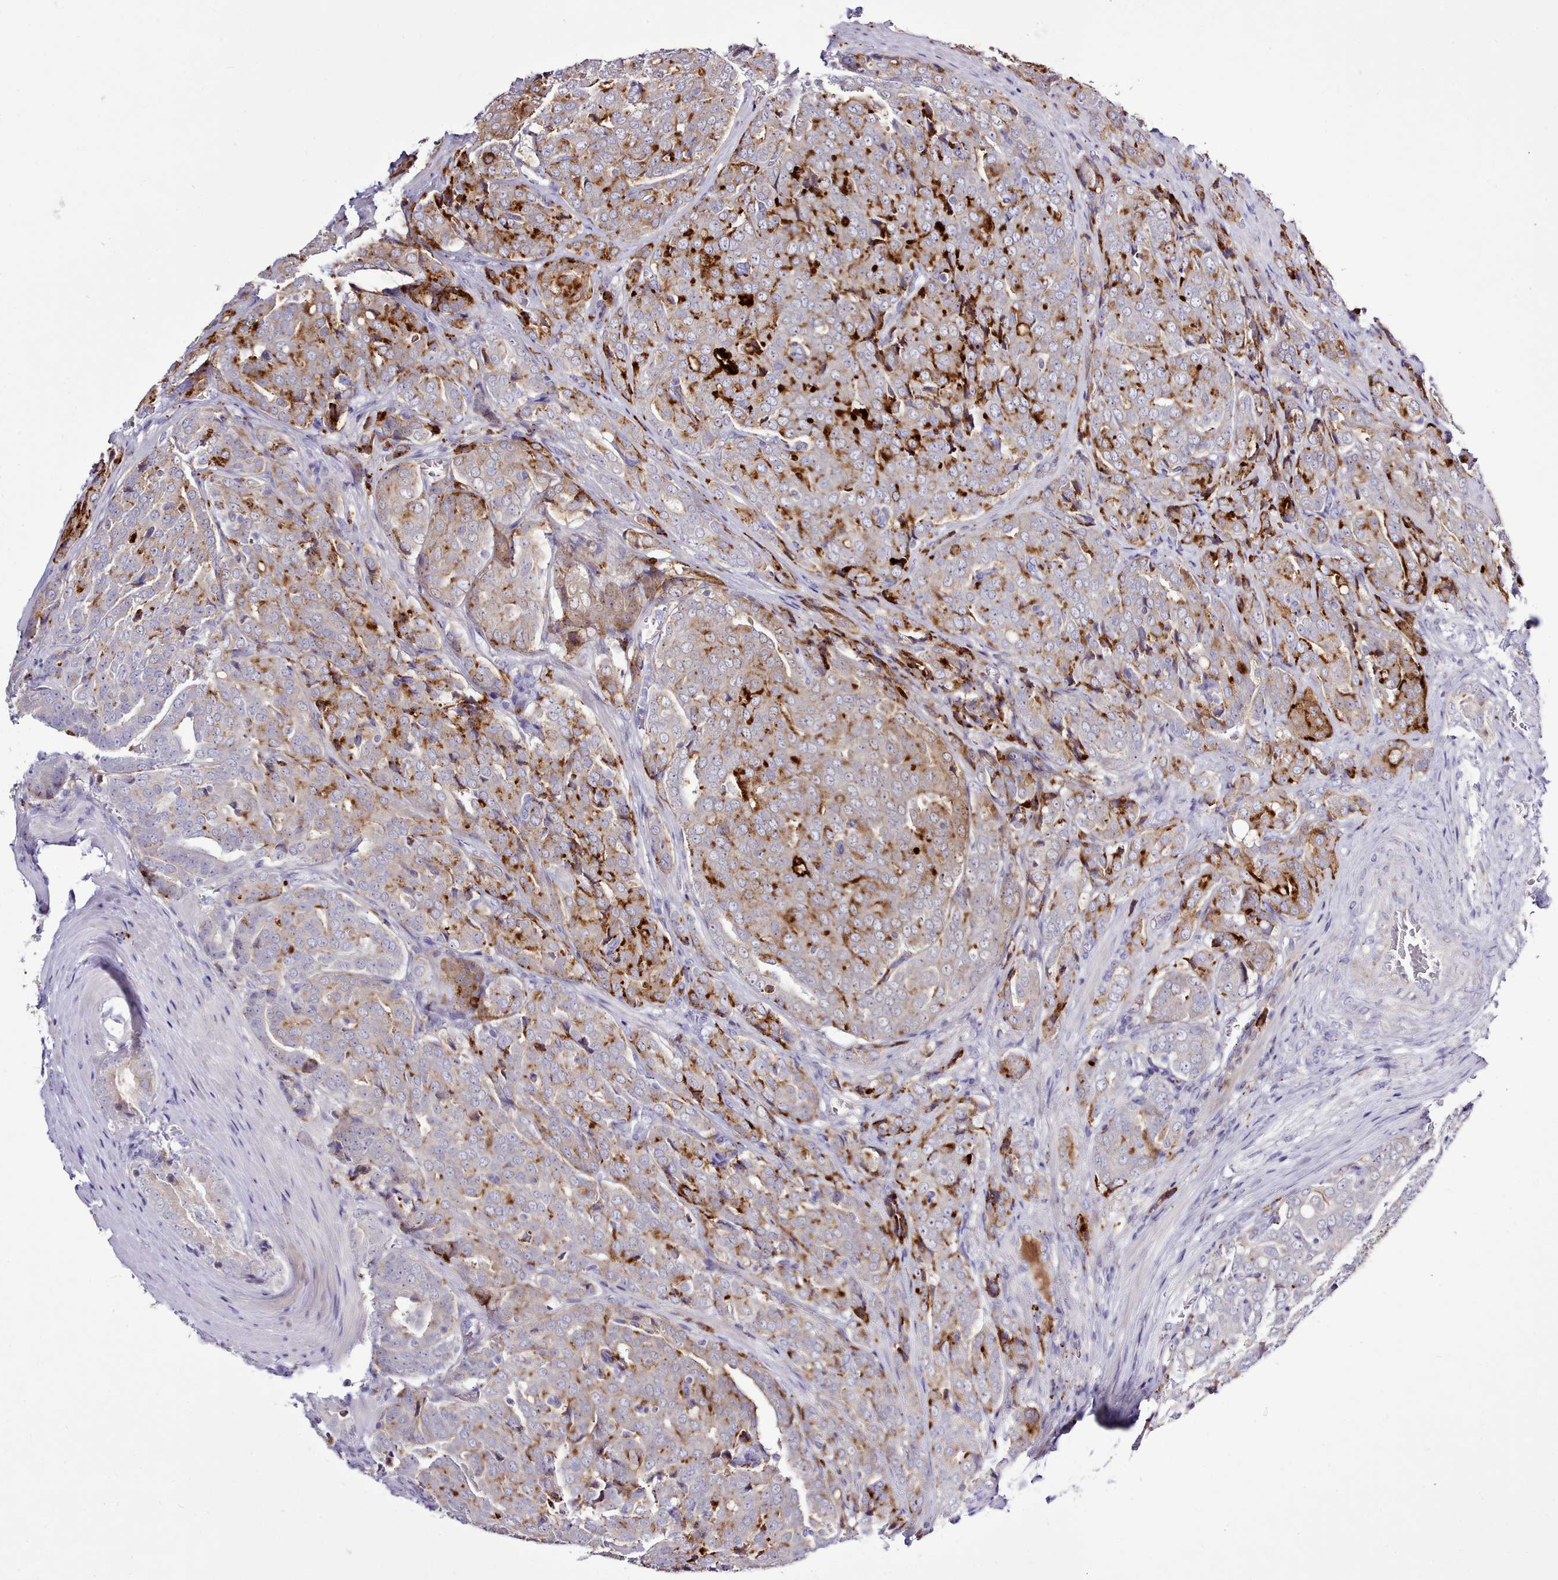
{"staining": {"intensity": "strong", "quantity": "<25%", "location": "cytoplasmic/membranous"}, "tissue": "prostate cancer", "cell_type": "Tumor cells", "image_type": "cancer", "snomed": [{"axis": "morphology", "description": "Adenocarcinoma, High grade"}, {"axis": "topography", "description": "Prostate"}], "caption": "Human prostate high-grade adenocarcinoma stained with a protein marker exhibits strong staining in tumor cells.", "gene": "SRD5A1", "patient": {"sex": "male", "age": 68}}